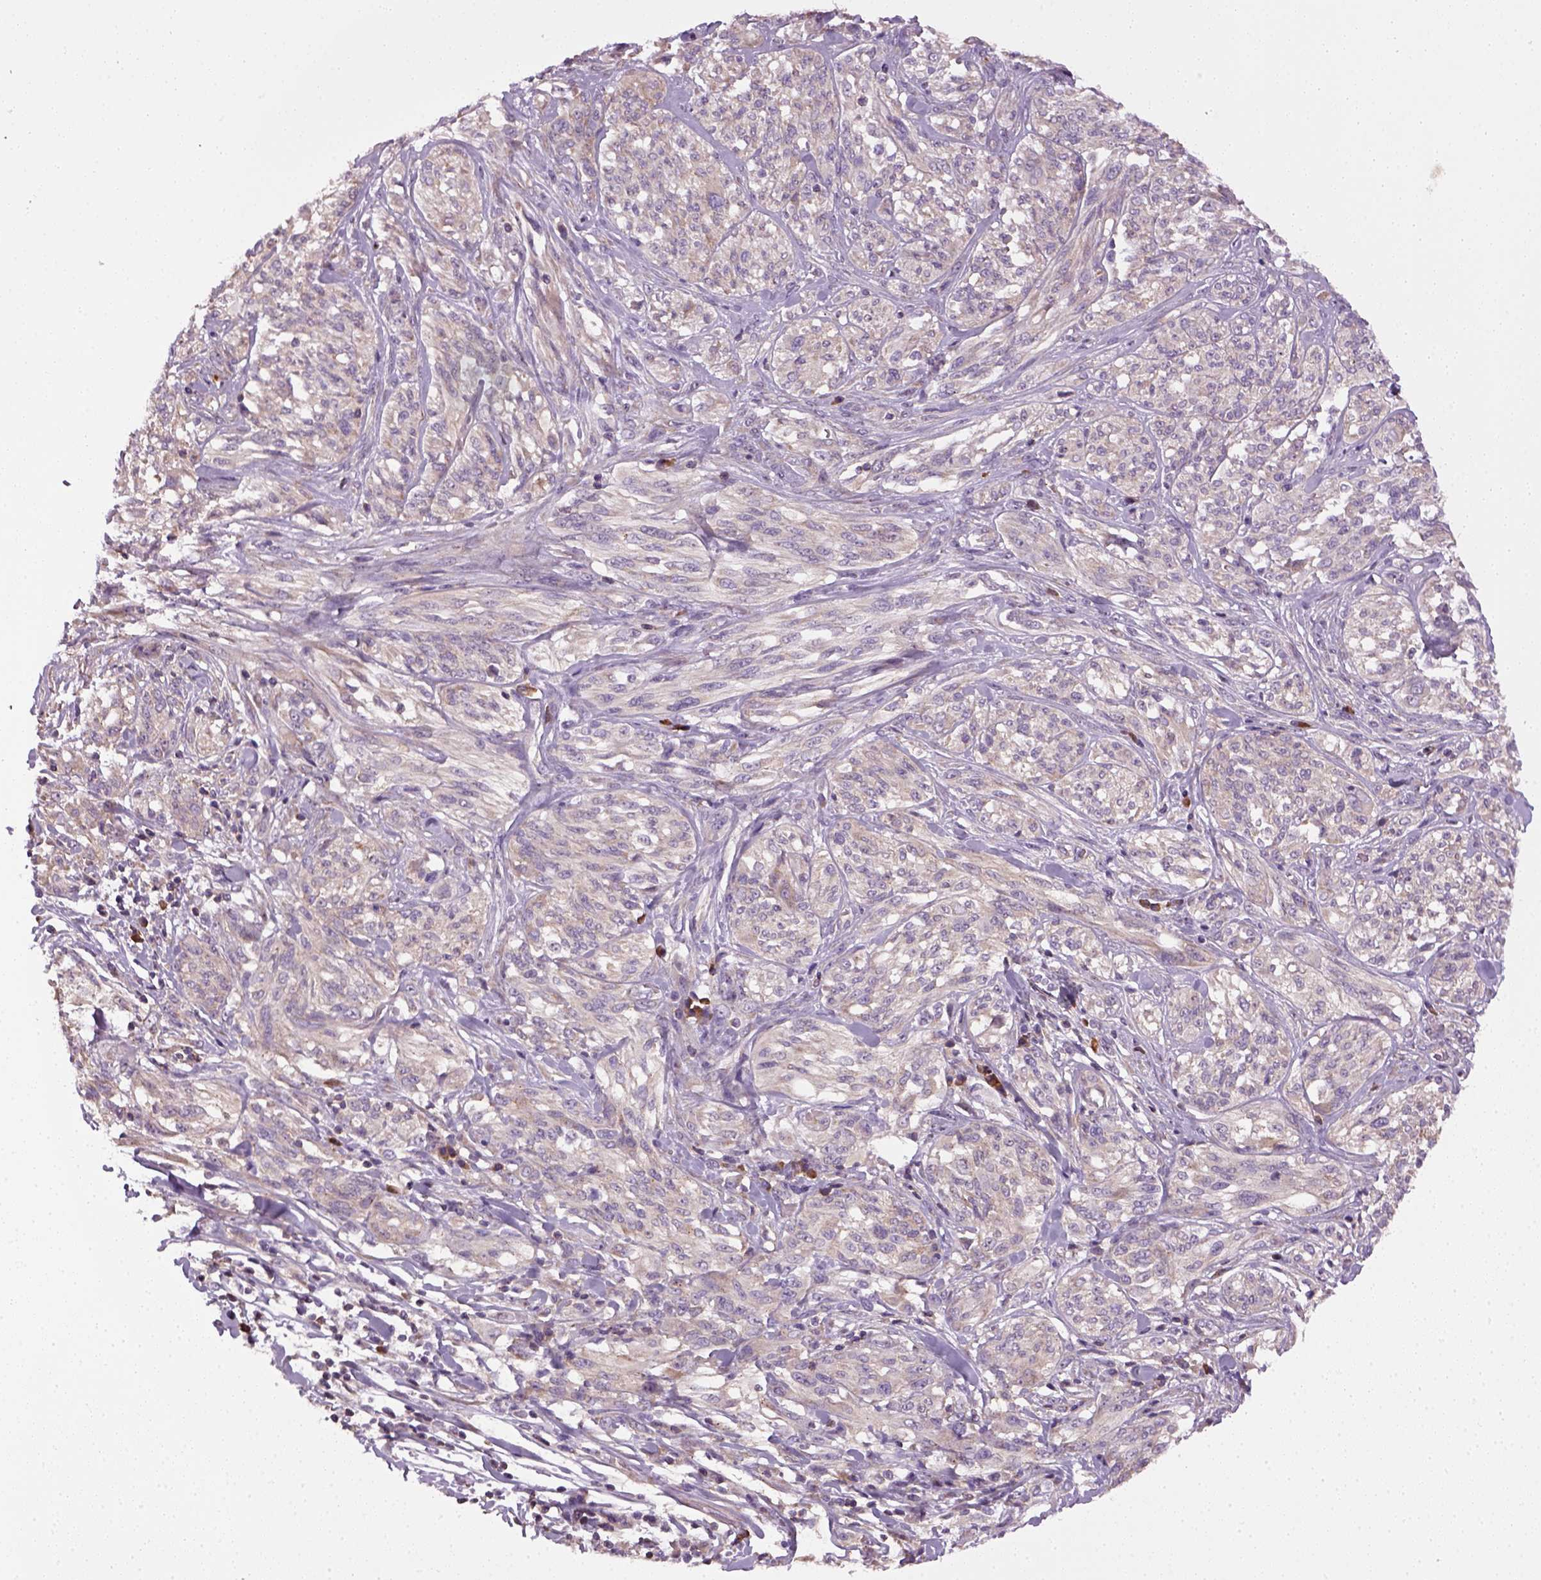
{"staining": {"intensity": "negative", "quantity": "none", "location": "none"}, "tissue": "melanoma", "cell_type": "Tumor cells", "image_type": "cancer", "snomed": [{"axis": "morphology", "description": "Malignant melanoma, NOS"}, {"axis": "topography", "description": "Skin"}], "caption": "This is an immunohistochemistry histopathology image of human malignant melanoma. There is no expression in tumor cells.", "gene": "TPRG1", "patient": {"sex": "female", "age": 91}}